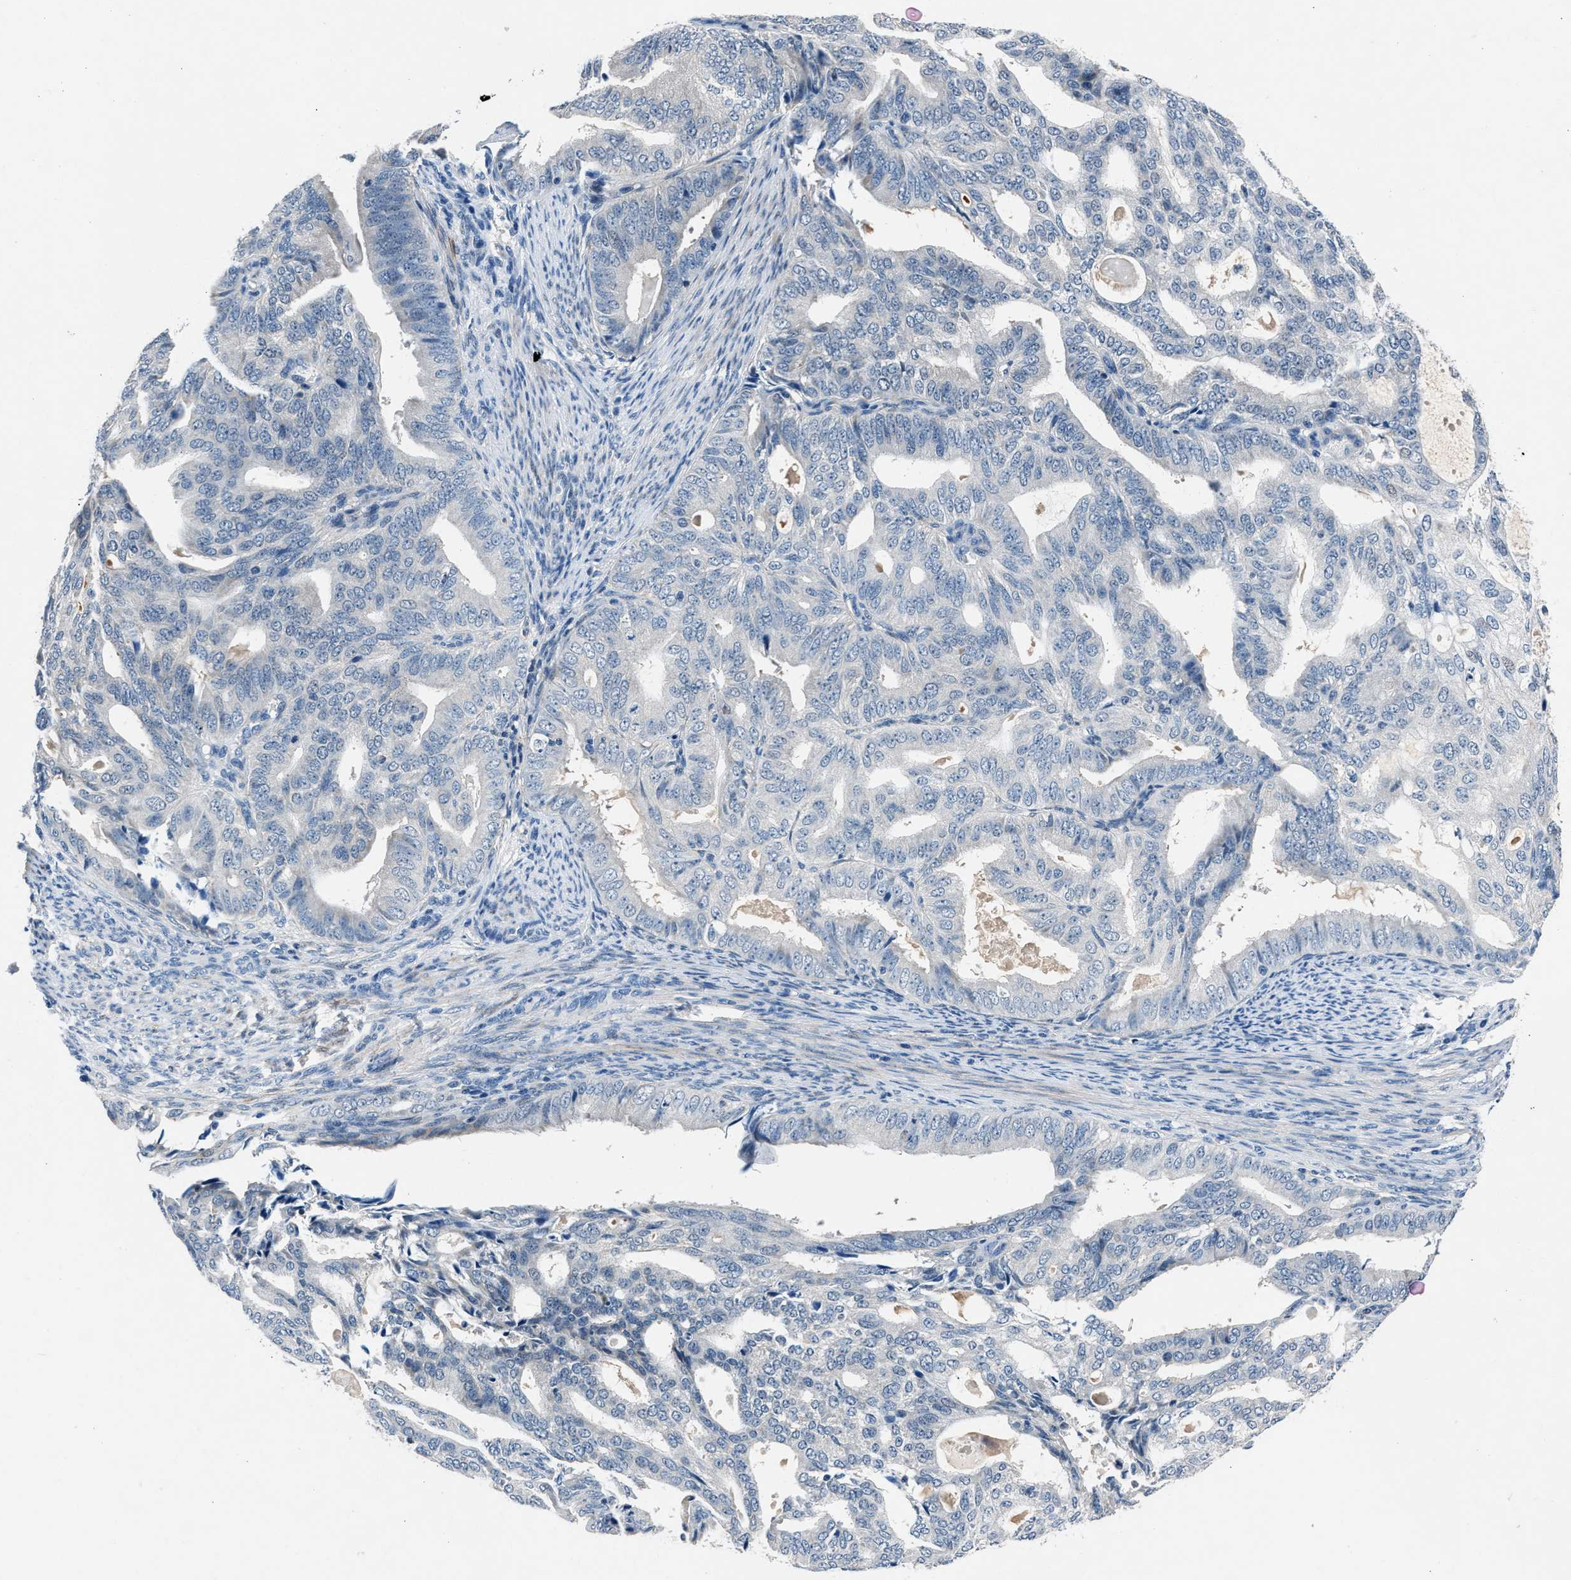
{"staining": {"intensity": "negative", "quantity": "none", "location": "none"}, "tissue": "endometrial cancer", "cell_type": "Tumor cells", "image_type": "cancer", "snomed": [{"axis": "morphology", "description": "Adenocarcinoma, NOS"}, {"axis": "topography", "description": "Endometrium"}], "caption": "The immunohistochemistry (IHC) histopathology image has no significant positivity in tumor cells of endometrial cancer (adenocarcinoma) tissue. (DAB (3,3'-diaminobenzidine) immunohistochemistry with hematoxylin counter stain).", "gene": "DENND6B", "patient": {"sex": "female", "age": 58}}